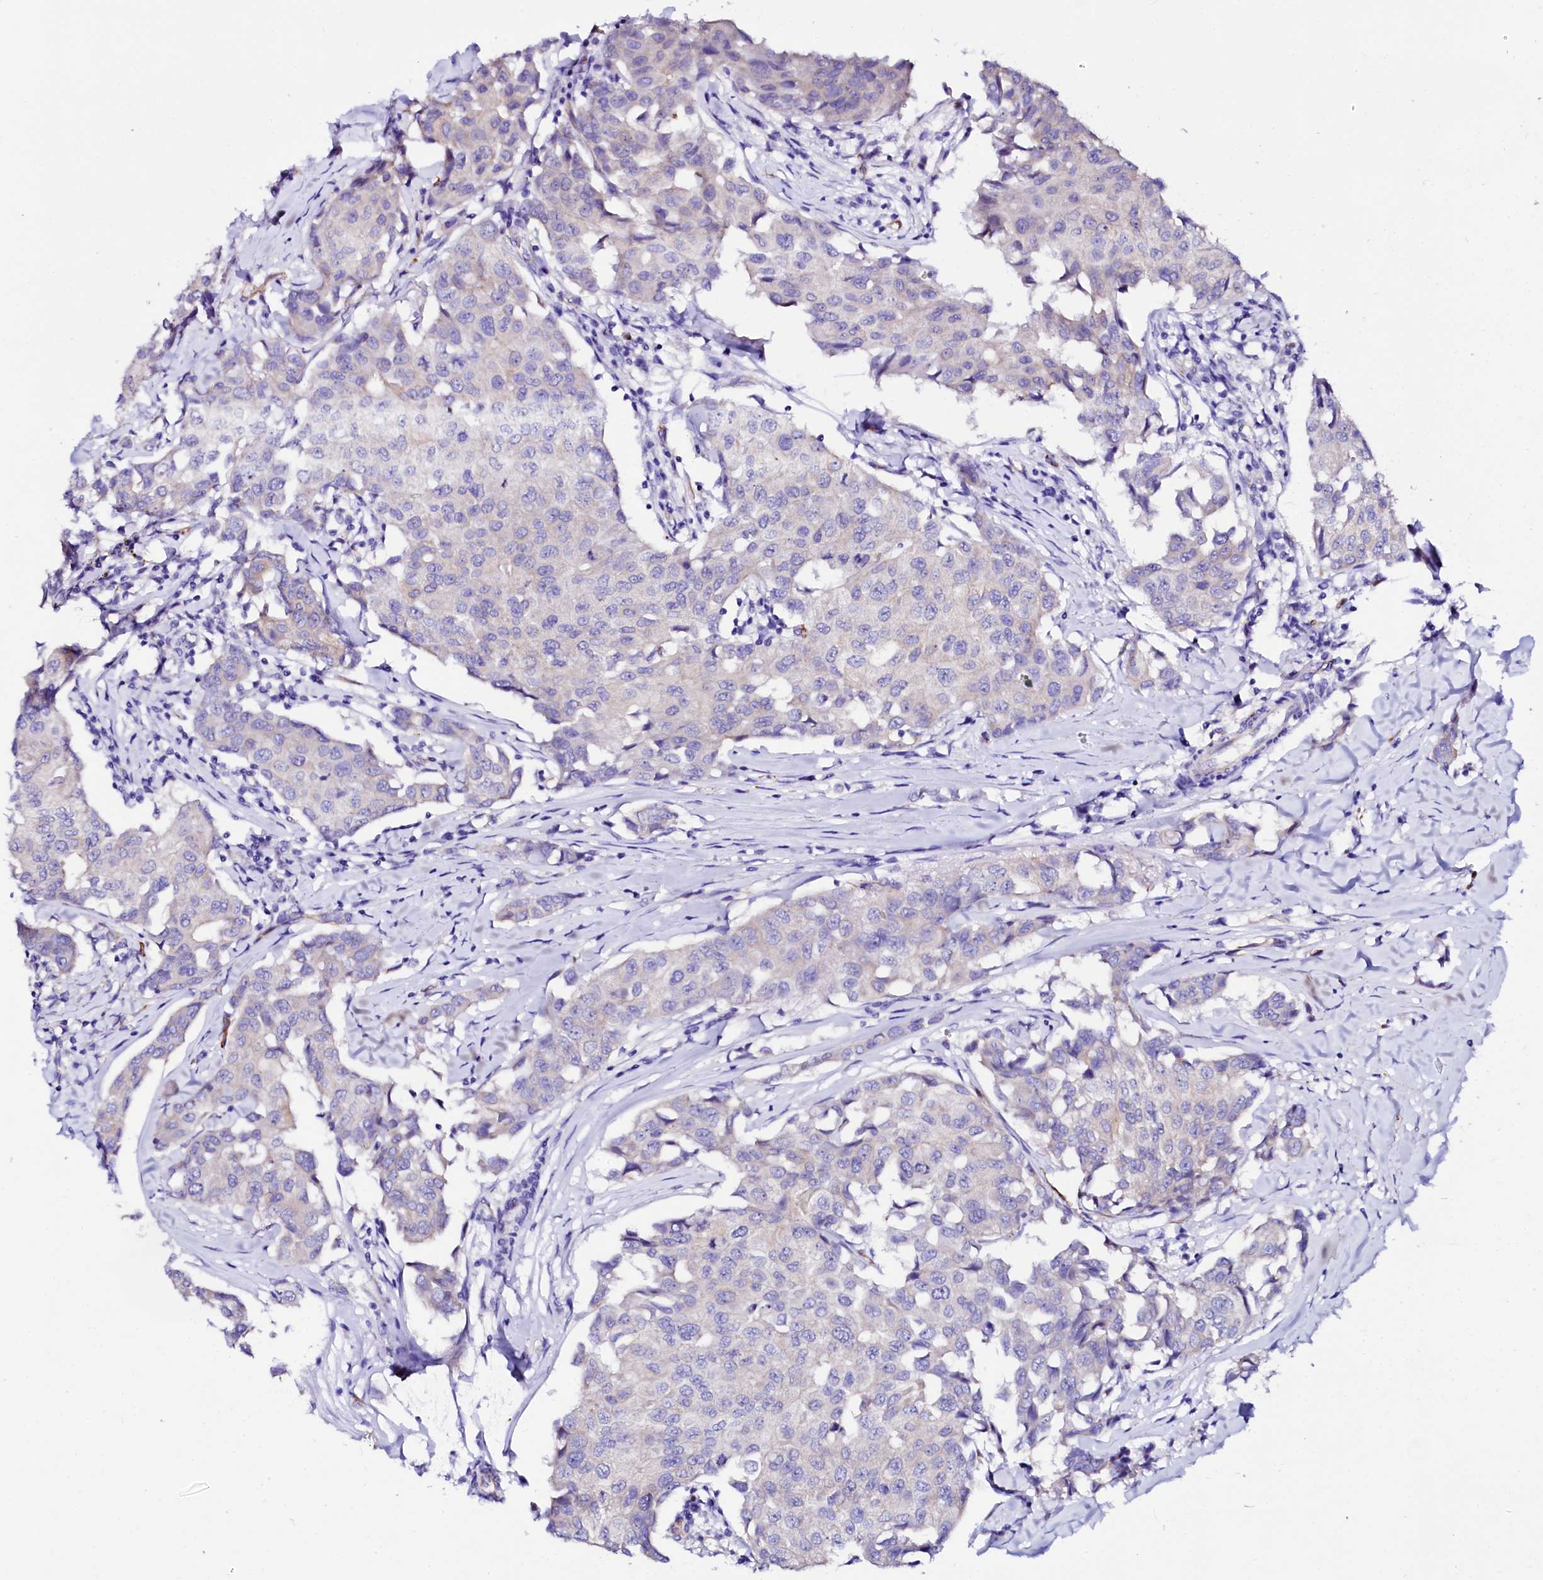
{"staining": {"intensity": "negative", "quantity": "none", "location": "none"}, "tissue": "breast cancer", "cell_type": "Tumor cells", "image_type": "cancer", "snomed": [{"axis": "morphology", "description": "Duct carcinoma"}, {"axis": "topography", "description": "Breast"}], "caption": "Tumor cells are negative for brown protein staining in breast cancer (intraductal carcinoma).", "gene": "SFR1", "patient": {"sex": "female", "age": 80}}